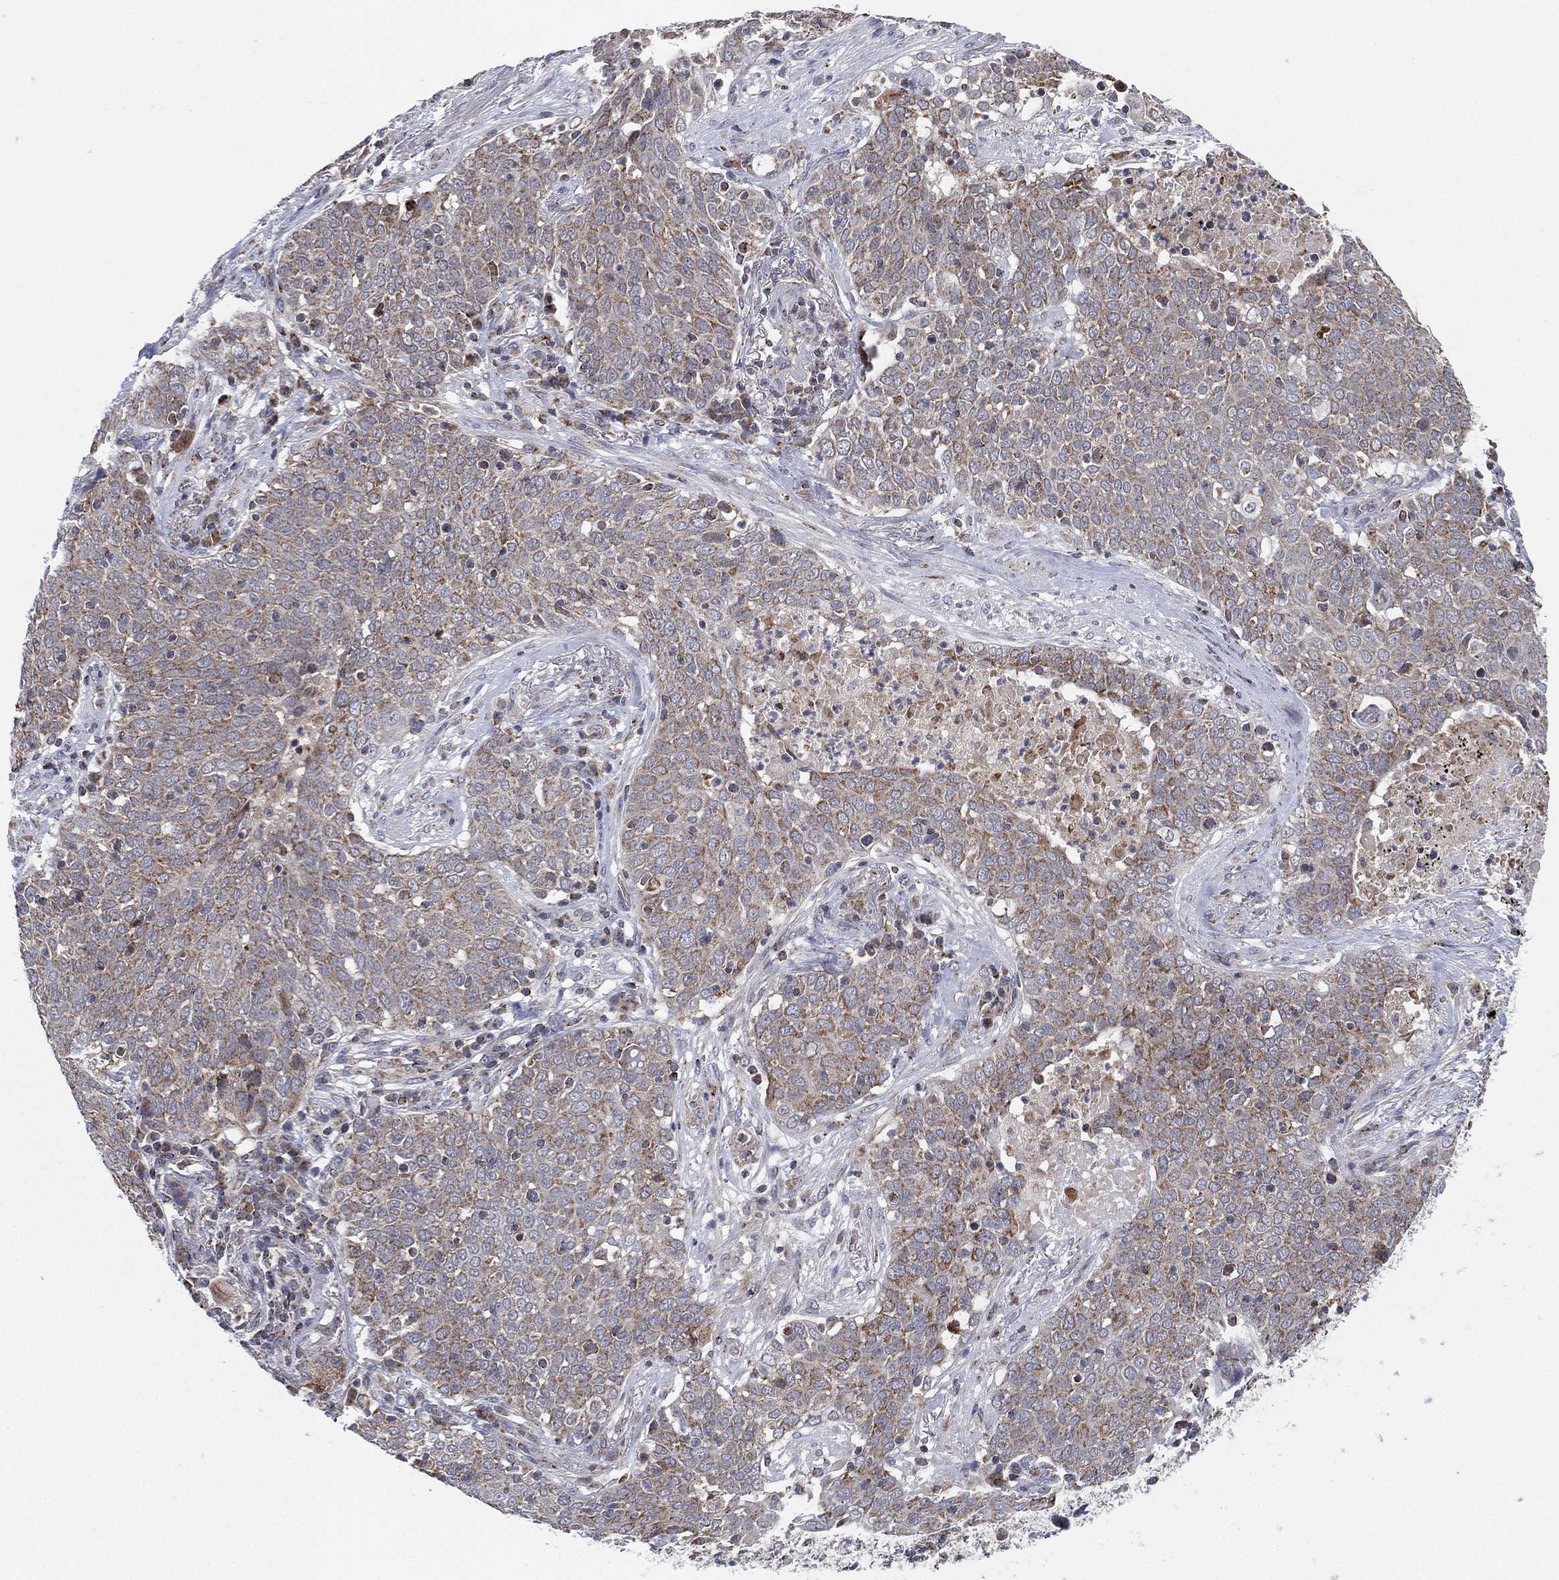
{"staining": {"intensity": "moderate", "quantity": "25%-75%", "location": "cytoplasmic/membranous"}, "tissue": "lung cancer", "cell_type": "Tumor cells", "image_type": "cancer", "snomed": [{"axis": "morphology", "description": "Squamous cell carcinoma, NOS"}, {"axis": "topography", "description": "Lung"}], "caption": "The histopathology image exhibits immunohistochemical staining of lung squamous cell carcinoma. There is moderate cytoplasmic/membranous staining is identified in approximately 25%-75% of tumor cells.", "gene": "PSMG4", "patient": {"sex": "male", "age": 82}}